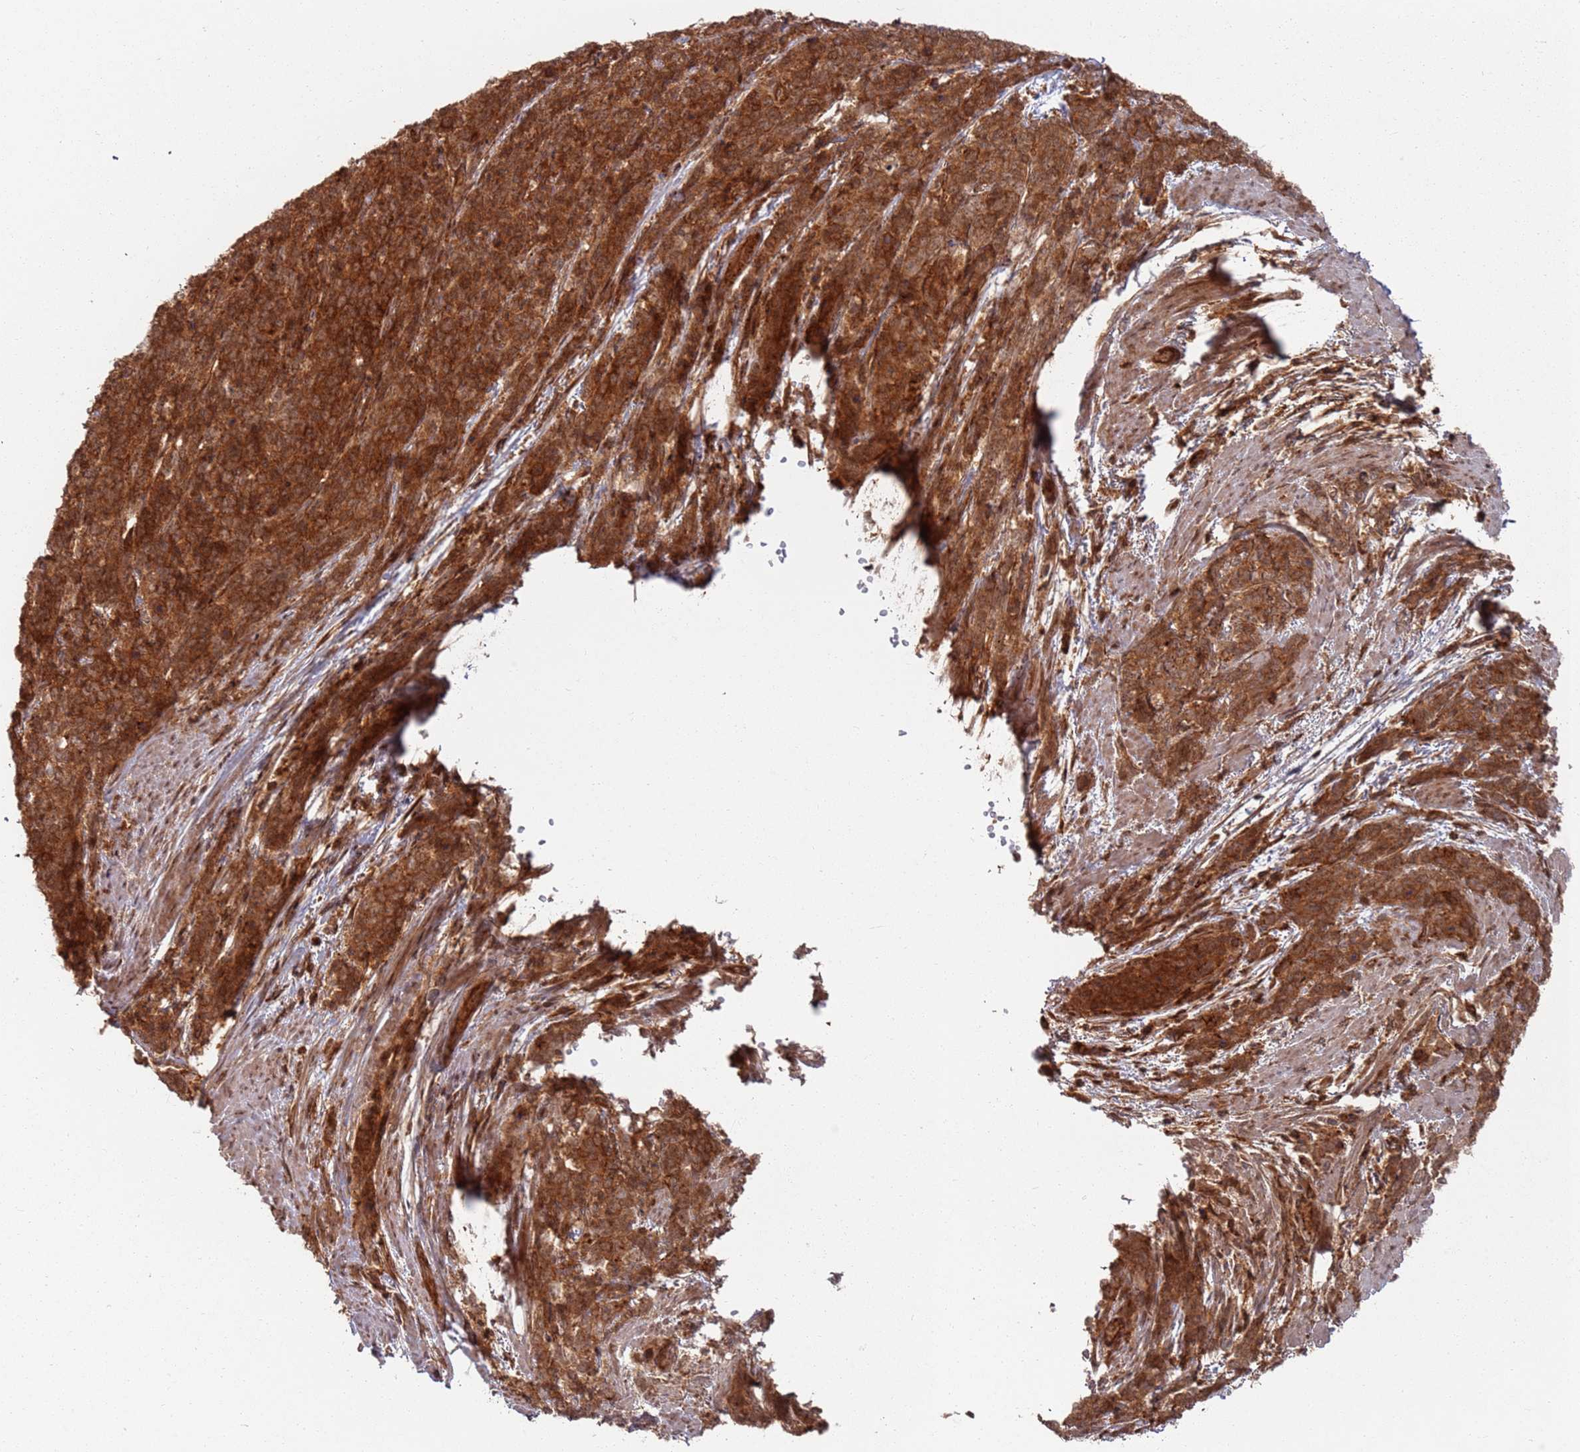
{"staining": {"intensity": "strong", "quantity": ">75%", "location": "cytoplasmic/membranous"}, "tissue": "cervical cancer", "cell_type": "Tumor cells", "image_type": "cancer", "snomed": [{"axis": "morphology", "description": "Squamous cell carcinoma, NOS"}, {"axis": "topography", "description": "Cervix"}], "caption": "The image displays immunohistochemical staining of cervical cancer. There is strong cytoplasmic/membranous staining is present in approximately >75% of tumor cells.", "gene": "PIH1D1", "patient": {"sex": "female", "age": 60}}